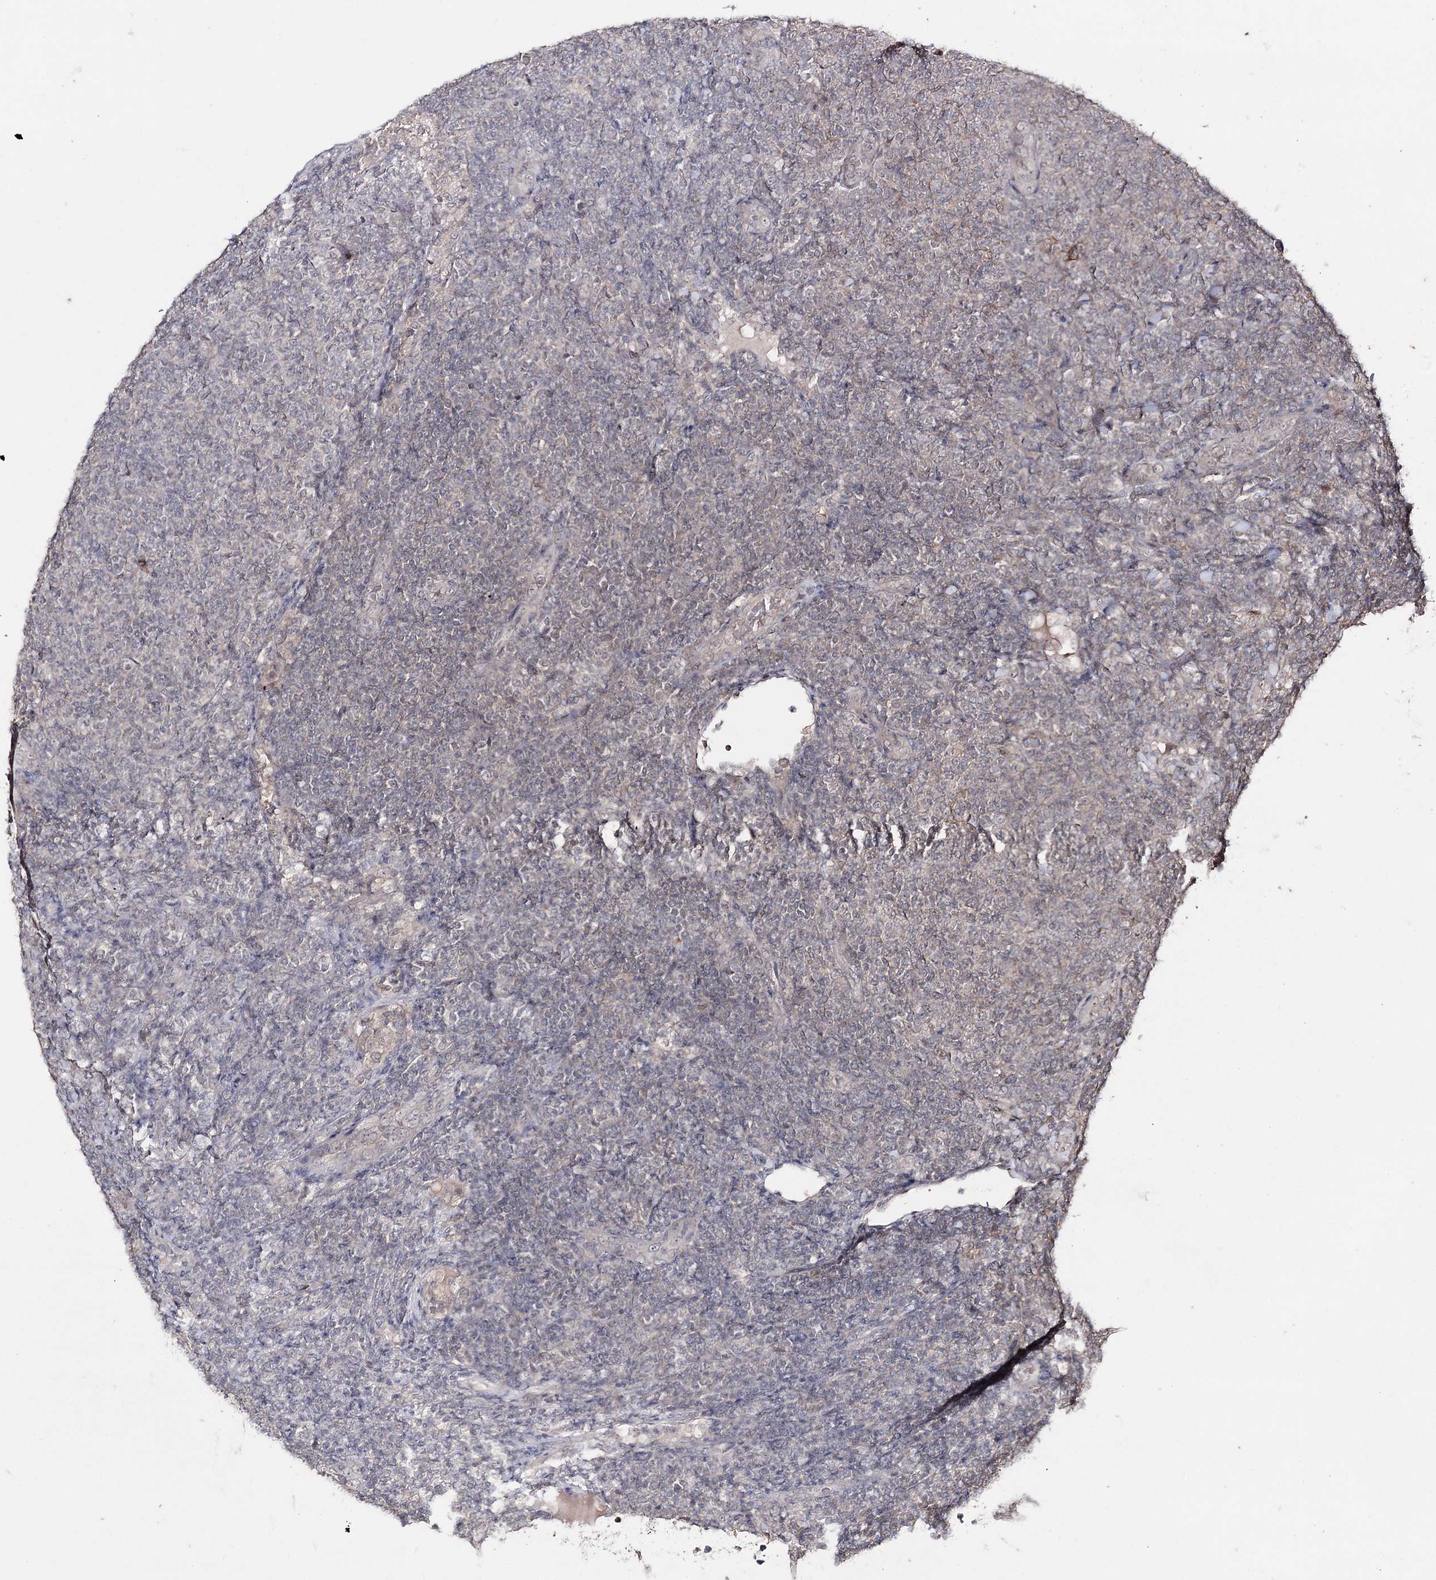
{"staining": {"intensity": "negative", "quantity": "none", "location": "none"}, "tissue": "lymphoma", "cell_type": "Tumor cells", "image_type": "cancer", "snomed": [{"axis": "morphology", "description": "Malignant lymphoma, non-Hodgkin's type, Low grade"}, {"axis": "topography", "description": "Lymph node"}], "caption": "A micrograph of human lymphoma is negative for staining in tumor cells.", "gene": "HSD11B2", "patient": {"sex": "male", "age": 66}}